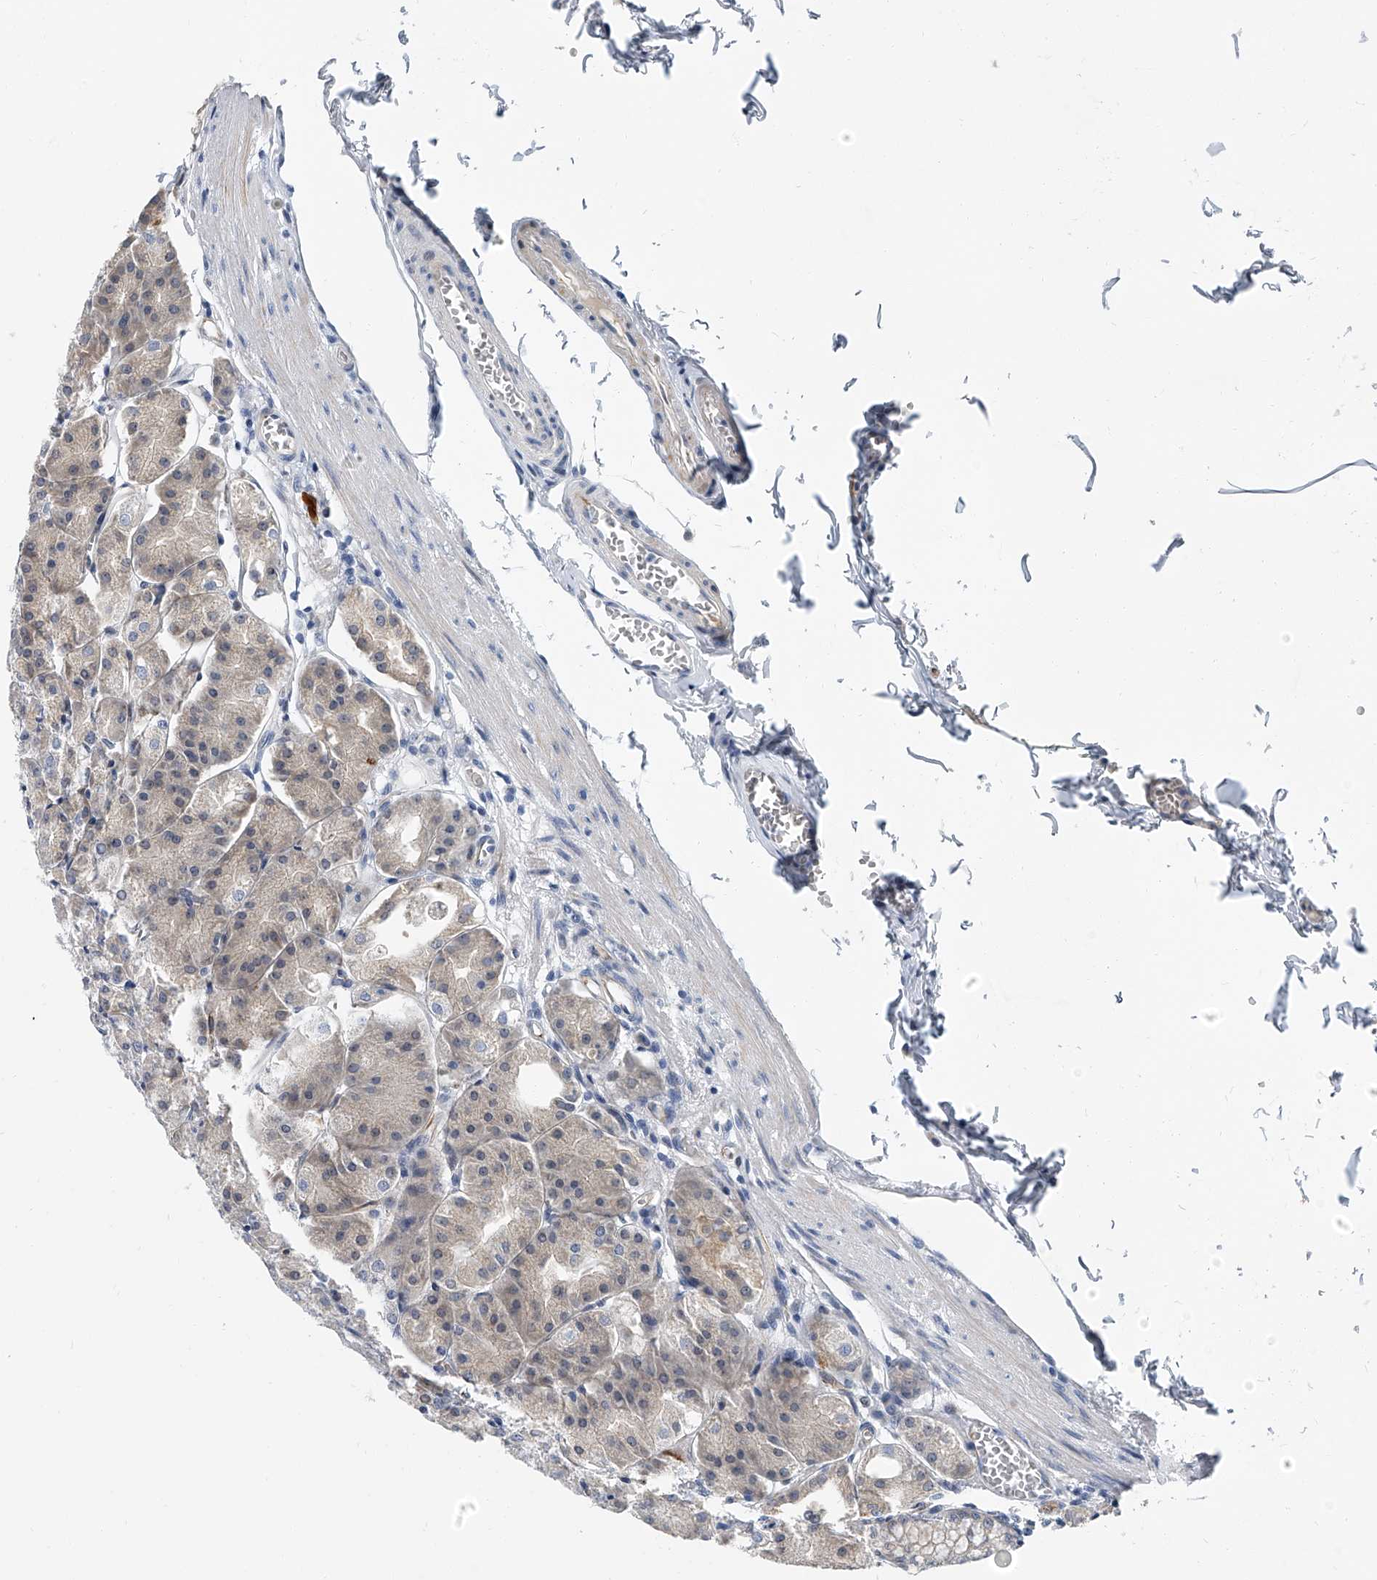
{"staining": {"intensity": "moderate", "quantity": "<25%", "location": "cytoplasmic/membranous"}, "tissue": "stomach", "cell_type": "Glandular cells", "image_type": "normal", "snomed": [{"axis": "morphology", "description": "Normal tissue, NOS"}, {"axis": "topography", "description": "Stomach, lower"}], "caption": "High-power microscopy captured an immunohistochemistry (IHC) micrograph of unremarkable stomach, revealing moderate cytoplasmic/membranous expression in about <25% of glandular cells. (Brightfield microscopy of DAB IHC at high magnification).", "gene": "KIRREL1", "patient": {"sex": "male", "age": 71}}